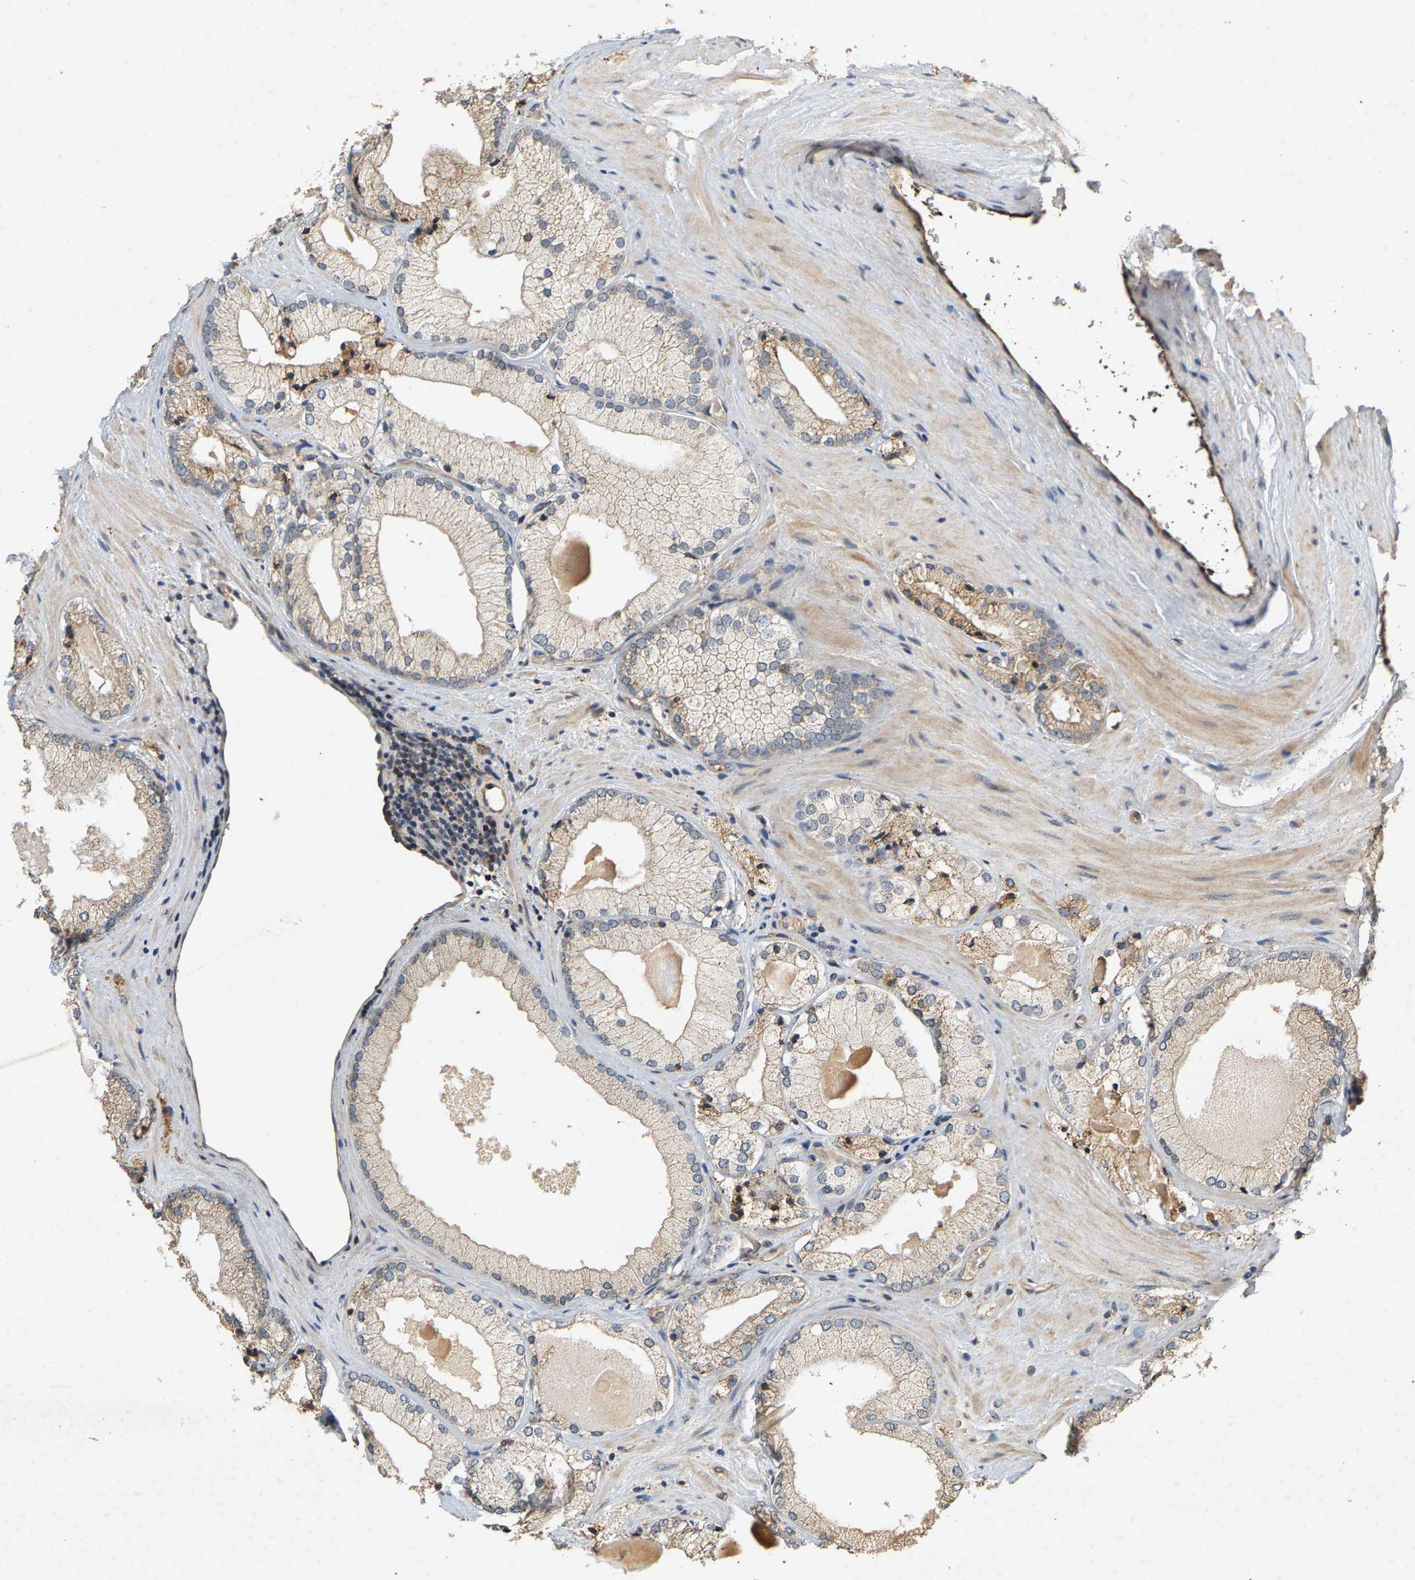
{"staining": {"intensity": "weak", "quantity": ">75%", "location": "cytoplasmic/membranous"}, "tissue": "prostate cancer", "cell_type": "Tumor cells", "image_type": "cancer", "snomed": [{"axis": "morphology", "description": "Adenocarcinoma, Low grade"}, {"axis": "topography", "description": "Prostate"}], "caption": "Prostate cancer stained with DAB (3,3'-diaminobenzidine) IHC reveals low levels of weak cytoplasmic/membranous staining in approximately >75% of tumor cells.", "gene": "CIDEC", "patient": {"sex": "male", "age": 65}}